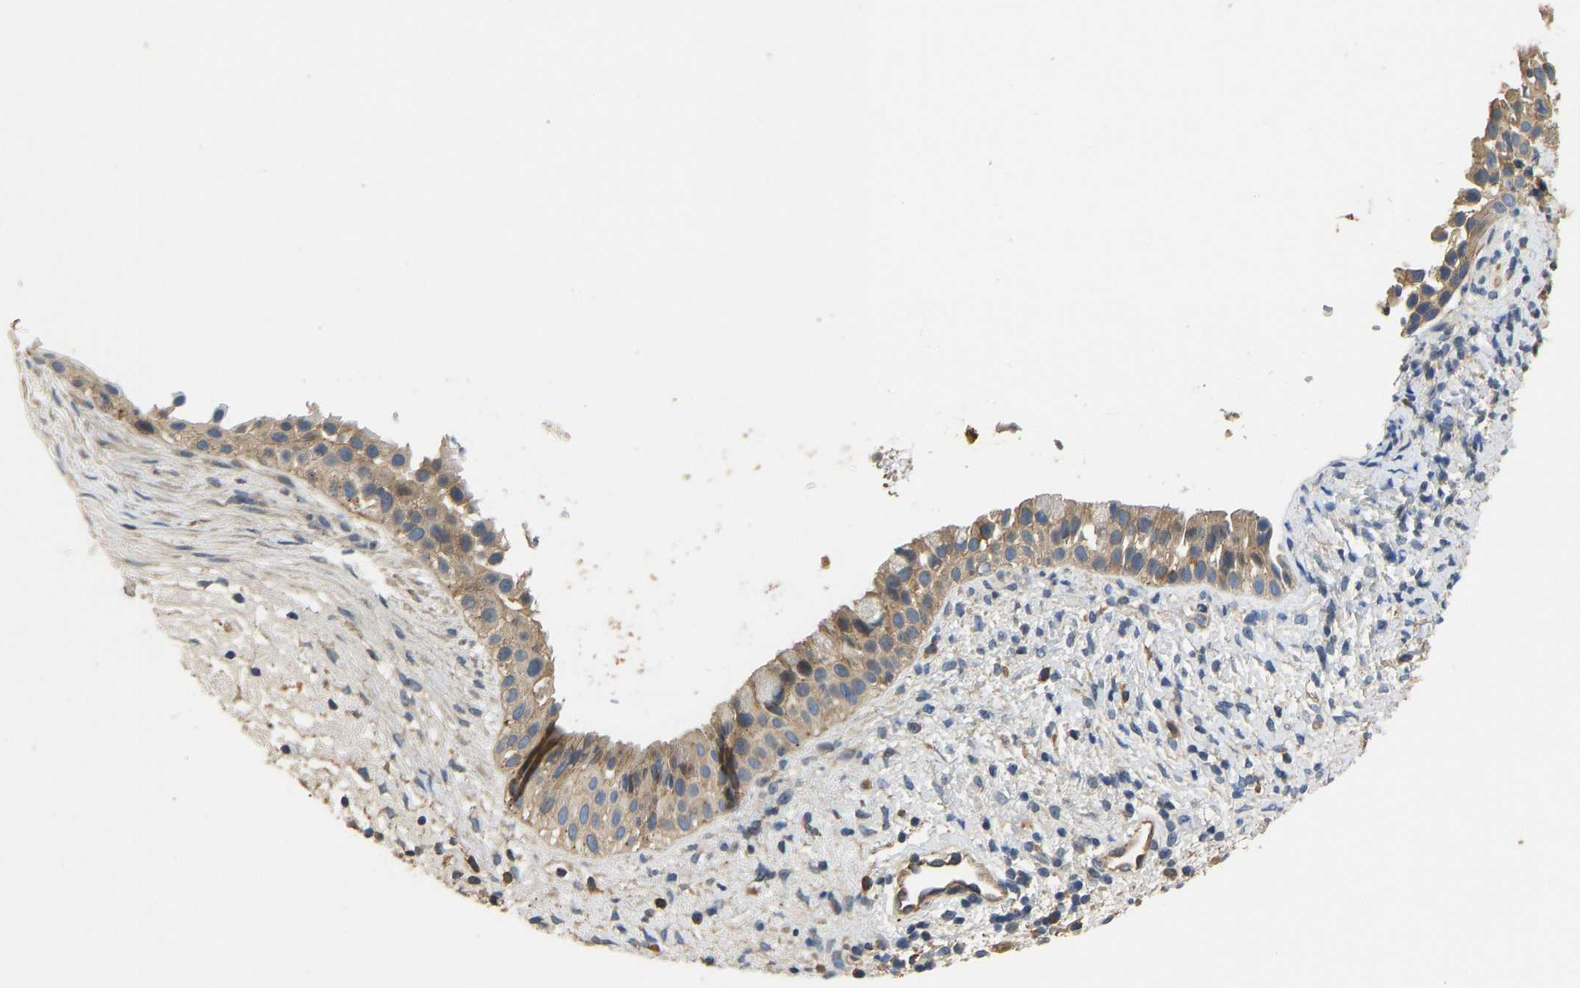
{"staining": {"intensity": "weak", "quantity": ">75%", "location": "cytoplasmic/membranous"}, "tissue": "nasopharynx", "cell_type": "Respiratory epithelial cells", "image_type": "normal", "snomed": [{"axis": "morphology", "description": "Normal tissue, NOS"}, {"axis": "topography", "description": "Nasopharynx"}], "caption": "This photomicrograph shows immunohistochemistry staining of normal nasopharynx, with low weak cytoplasmic/membranous positivity in about >75% of respiratory epithelial cells.", "gene": "VCPKMT", "patient": {"sex": "male", "age": 22}}